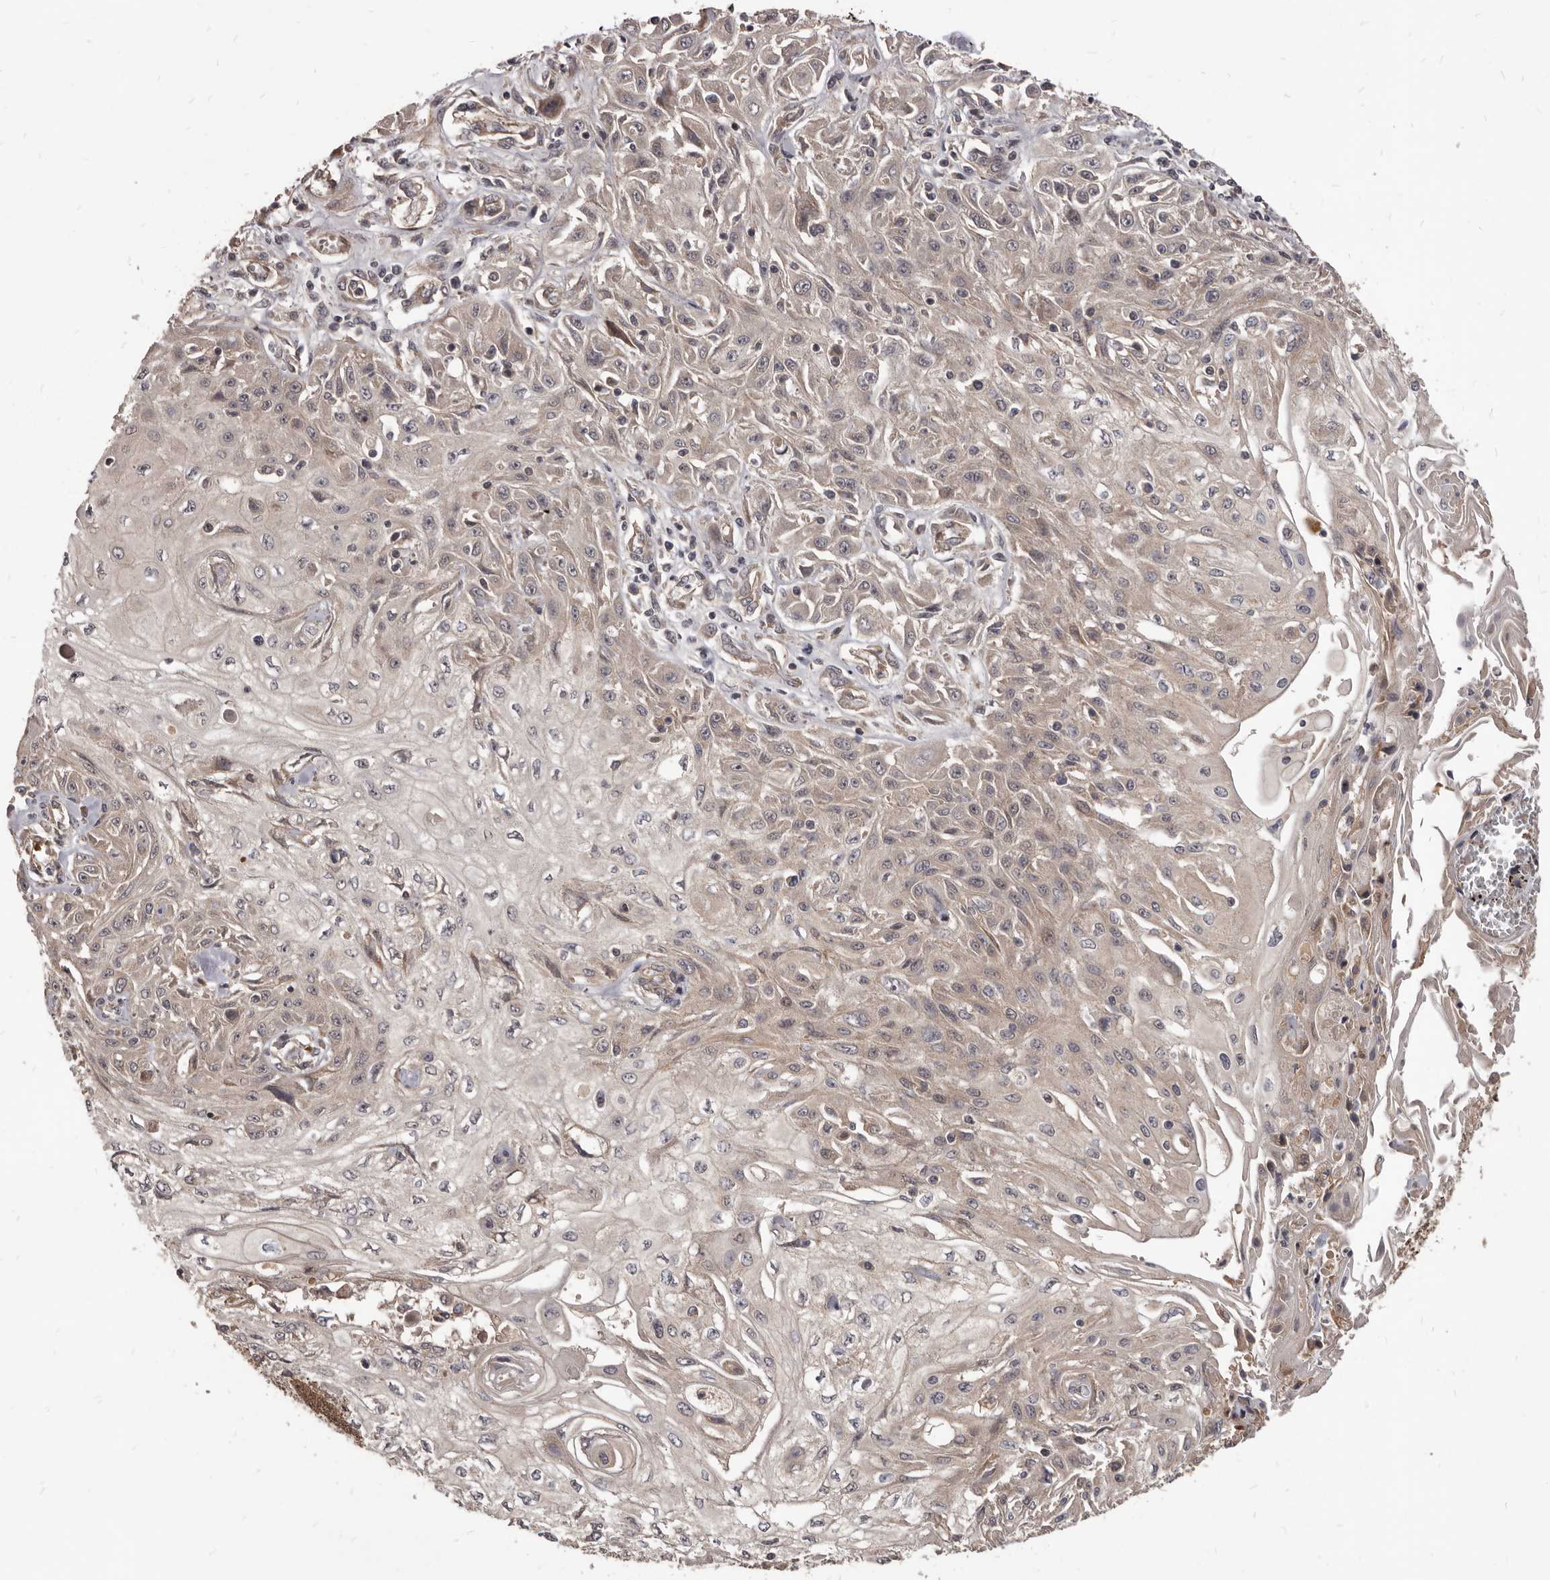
{"staining": {"intensity": "weak", "quantity": "<25%", "location": "cytoplasmic/membranous"}, "tissue": "skin cancer", "cell_type": "Tumor cells", "image_type": "cancer", "snomed": [{"axis": "morphology", "description": "Squamous cell carcinoma, NOS"}, {"axis": "morphology", "description": "Squamous cell carcinoma, metastatic, NOS"}, {"axis": "topography", "description": "Skin"}, {"axis": "topography", "description": "Lymph node"}], "caption": "IHC micrograph of neoplastic tissue: human squamous cell carcinoma (skin) stained with DAB displays no significant protein positivity in tumor cells.", "gene": "GABPB2", "patient": {"sex": "male", "age": 75}}